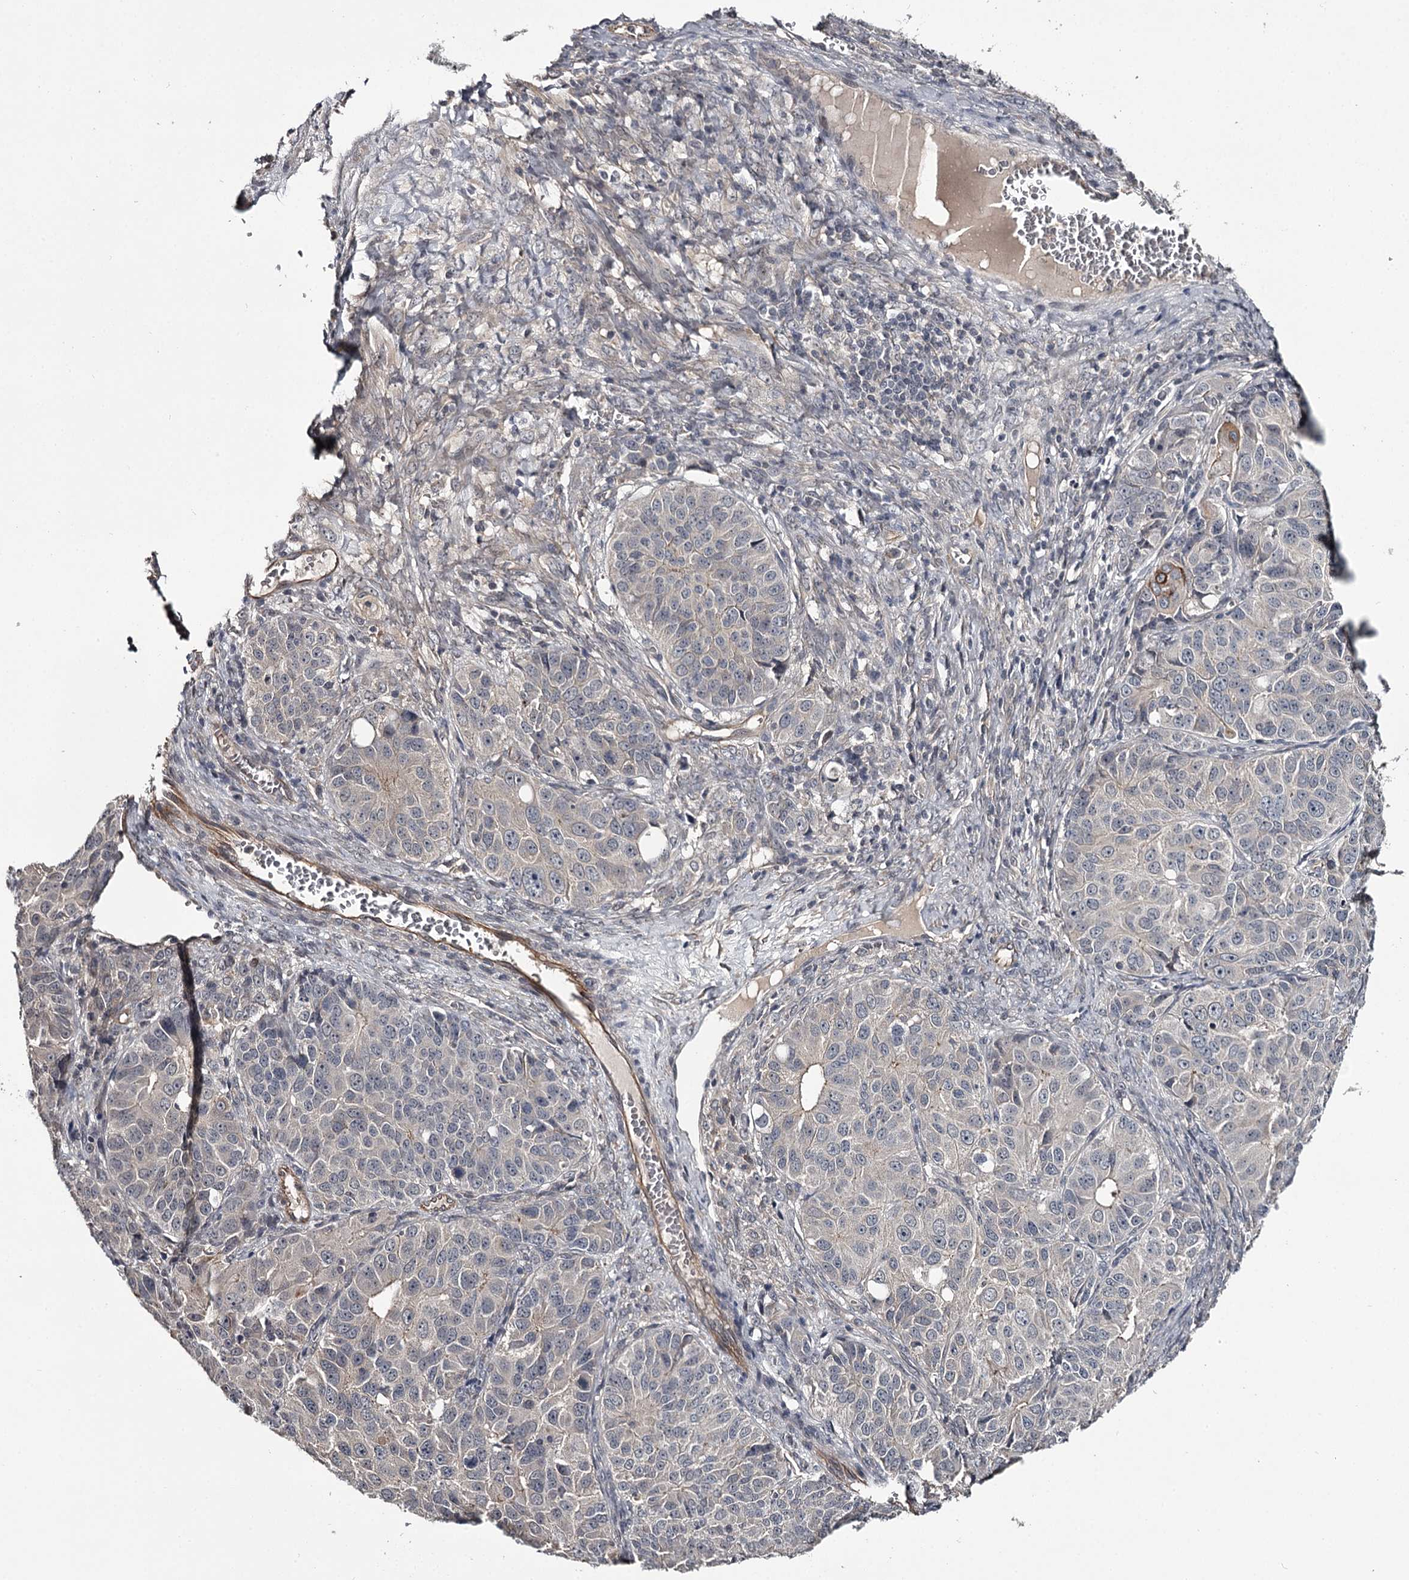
{"staining": {"intensity": "negative", "quantity": "none", "location": "none"}, "tissue": "ovarian cancer", "cell_type": "Tumor cells", "image_type": "cancer", "snomed": [{"axis": "morphology", "description": "Carcinoma, endometroid"}, {"axis": "topography", "description": "Ovary"}], "caption": "Tumor cells are negative for protein expression in human endometroid carcinoma (ovarian).", "gene": "CWF19L2", "patient": {"sex": "female", "age": 51}}